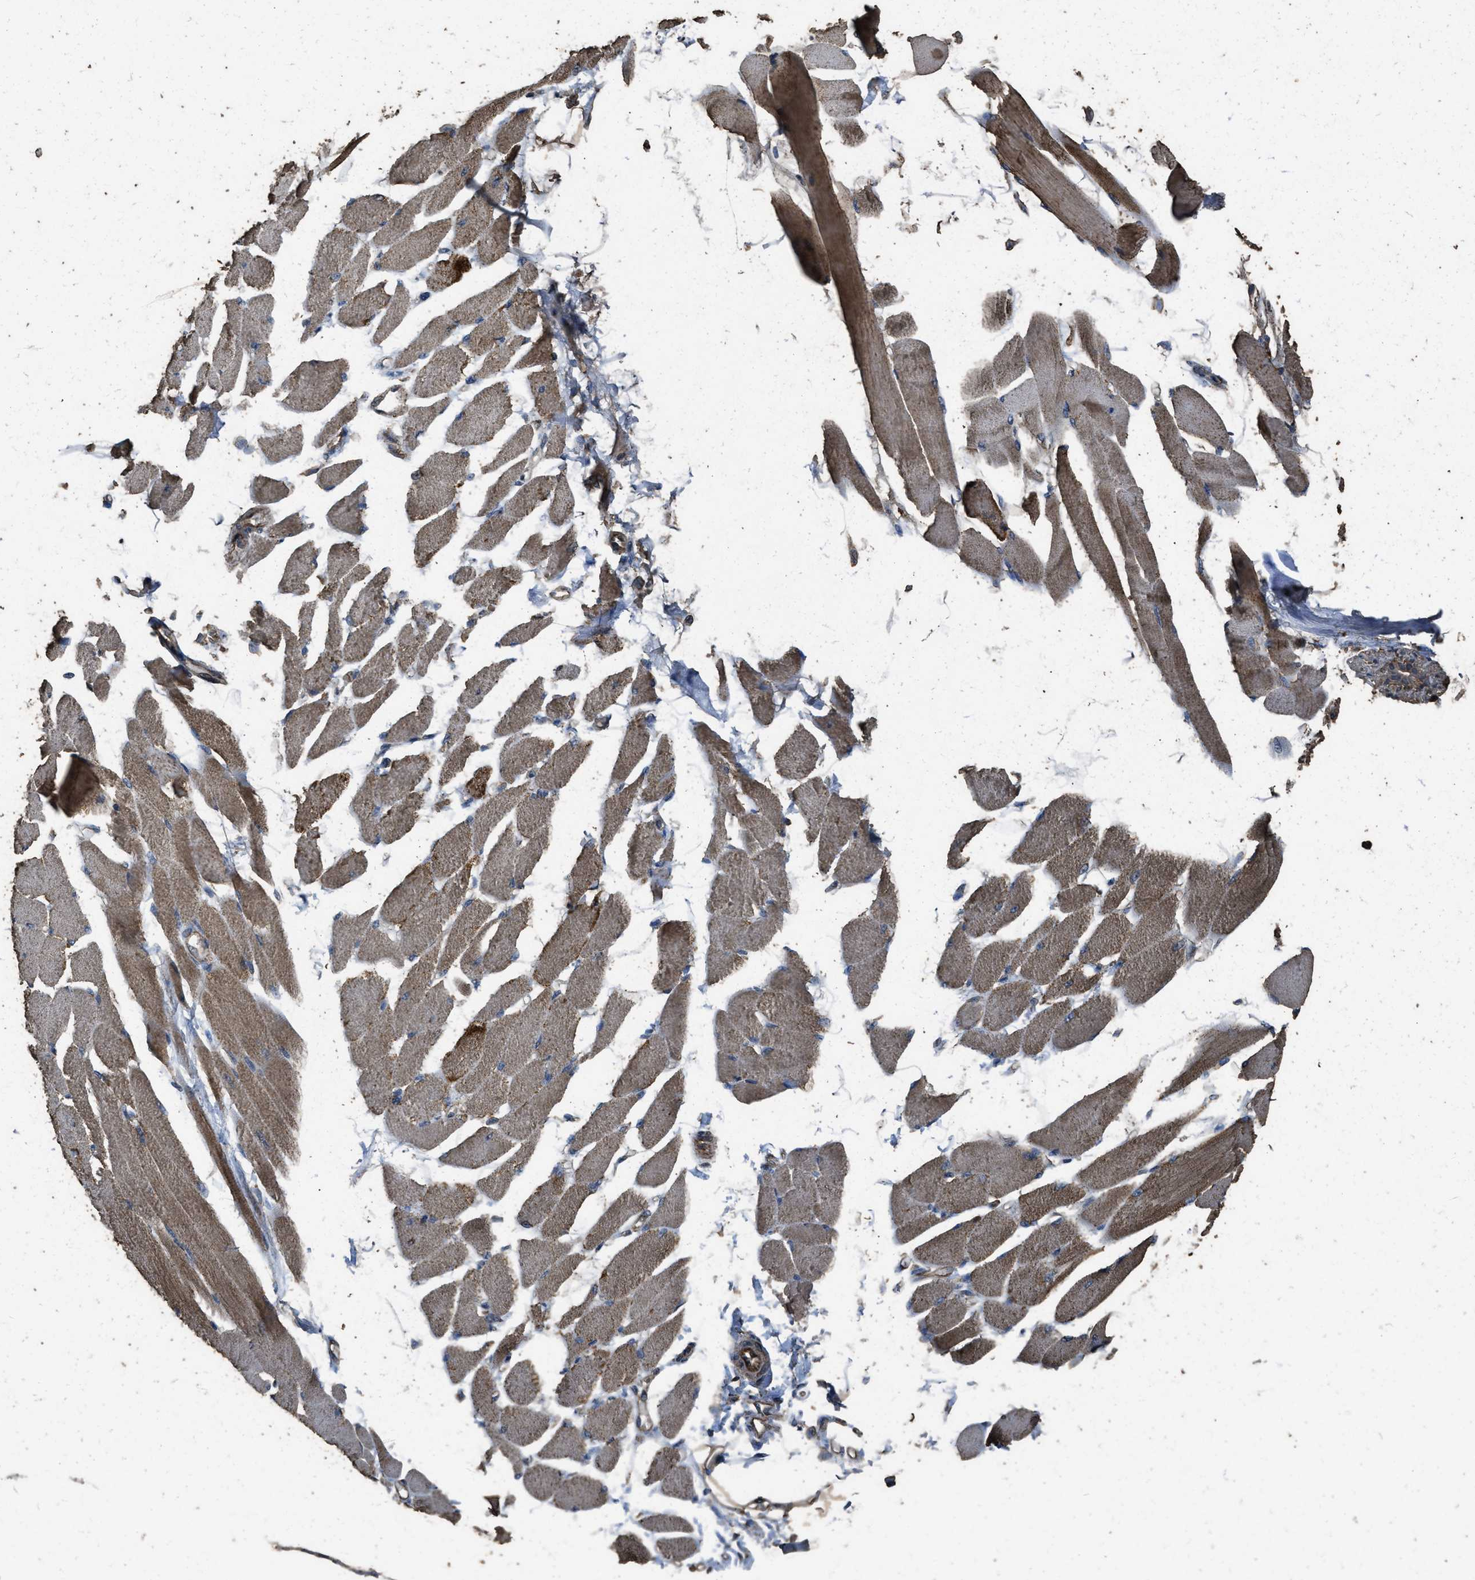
{"staining": {"intensity": "moderate", "quantity": ">75%", "location": "cytoplasmic/membranous"}, "tissue": "skeletal muscle", "cell_type": "Myocytes", "image_type": "normal", "snomed": [{"axis": "morphology", "description": "Normal tissue, NOS"}, {"axis": "topography", "description": "Skeletal muscle"}, {"axis": "topography", "description": "Peripheral nerve tissue"}], "caption": "Human skeletal muscle stained with a brown dye exhibits moderate cytoplasmic/membranous positive expression in approximately >75% of myocytes.", "gene": "CYRIA", "patient": {"sex": "female", "age": 84}}